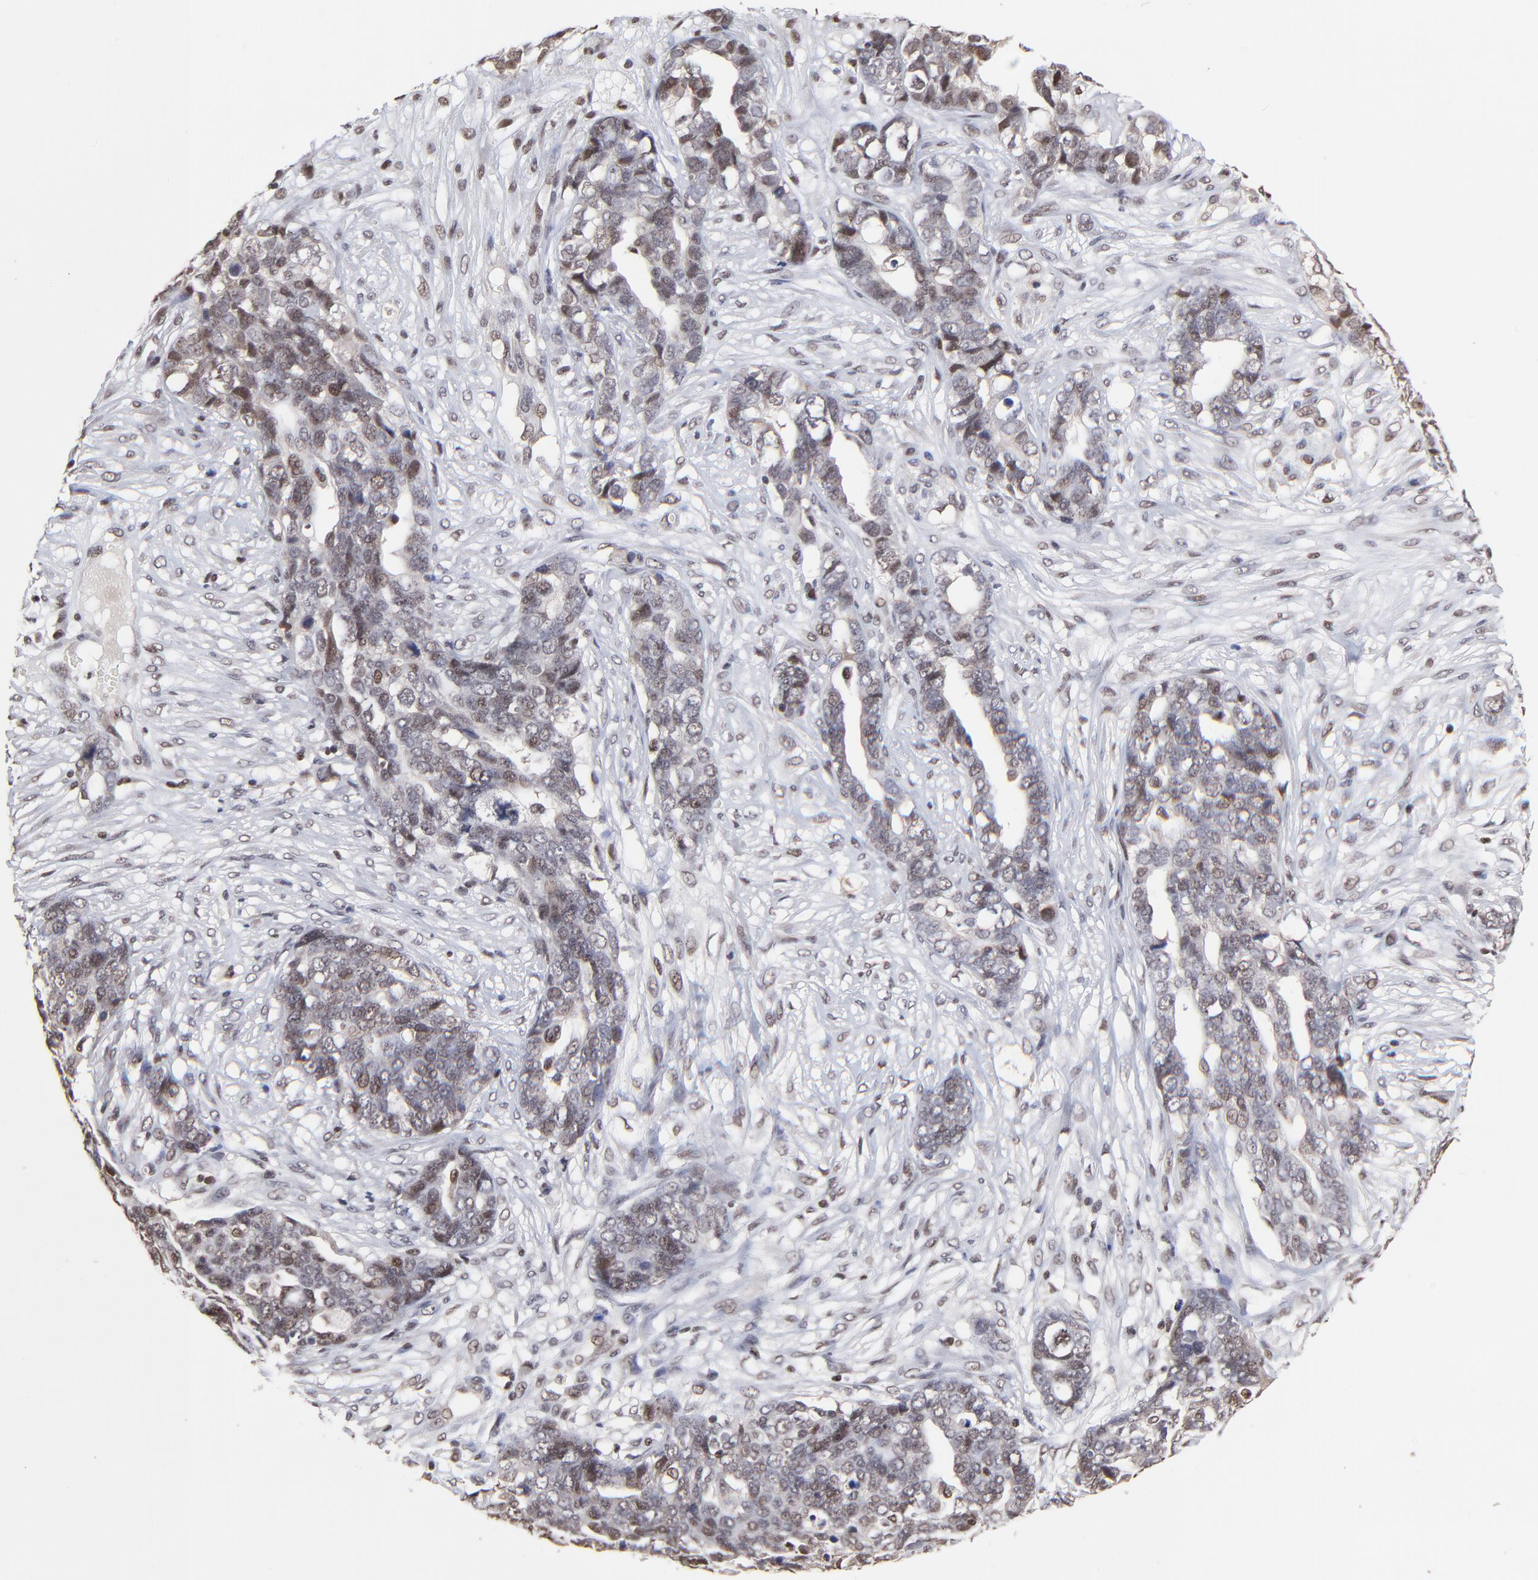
{"staining": {"intensity": "weak", "quantity": "25%-75%", "location": "nuclear"}, "tissue": "ovarian cancer", "cell_type": "Tumor cells", "image_type": "cancer", "snomed": [{"axis": "morphology", "description": "Normal tissue, NOS"}, {"axis": "morphology", "description": "Cystadenocarcinoma, serous, NOS"}, {"axis": "topography", "description": "Fallopian tube"}, {"axis": "topography", "description": "Ovary"}], "caption": "DAB (3,3'-diaminobenzidine) immunohistochemical staining of serous cystadenocarcinoma (ovarian) displays weak nuclear protein positivity in about 25%-75% of tumor cells. (IHC, brightfield microscopy, high magnification).", "gene": "DSN1", "patient": {"sex": "female", "age": 56}}